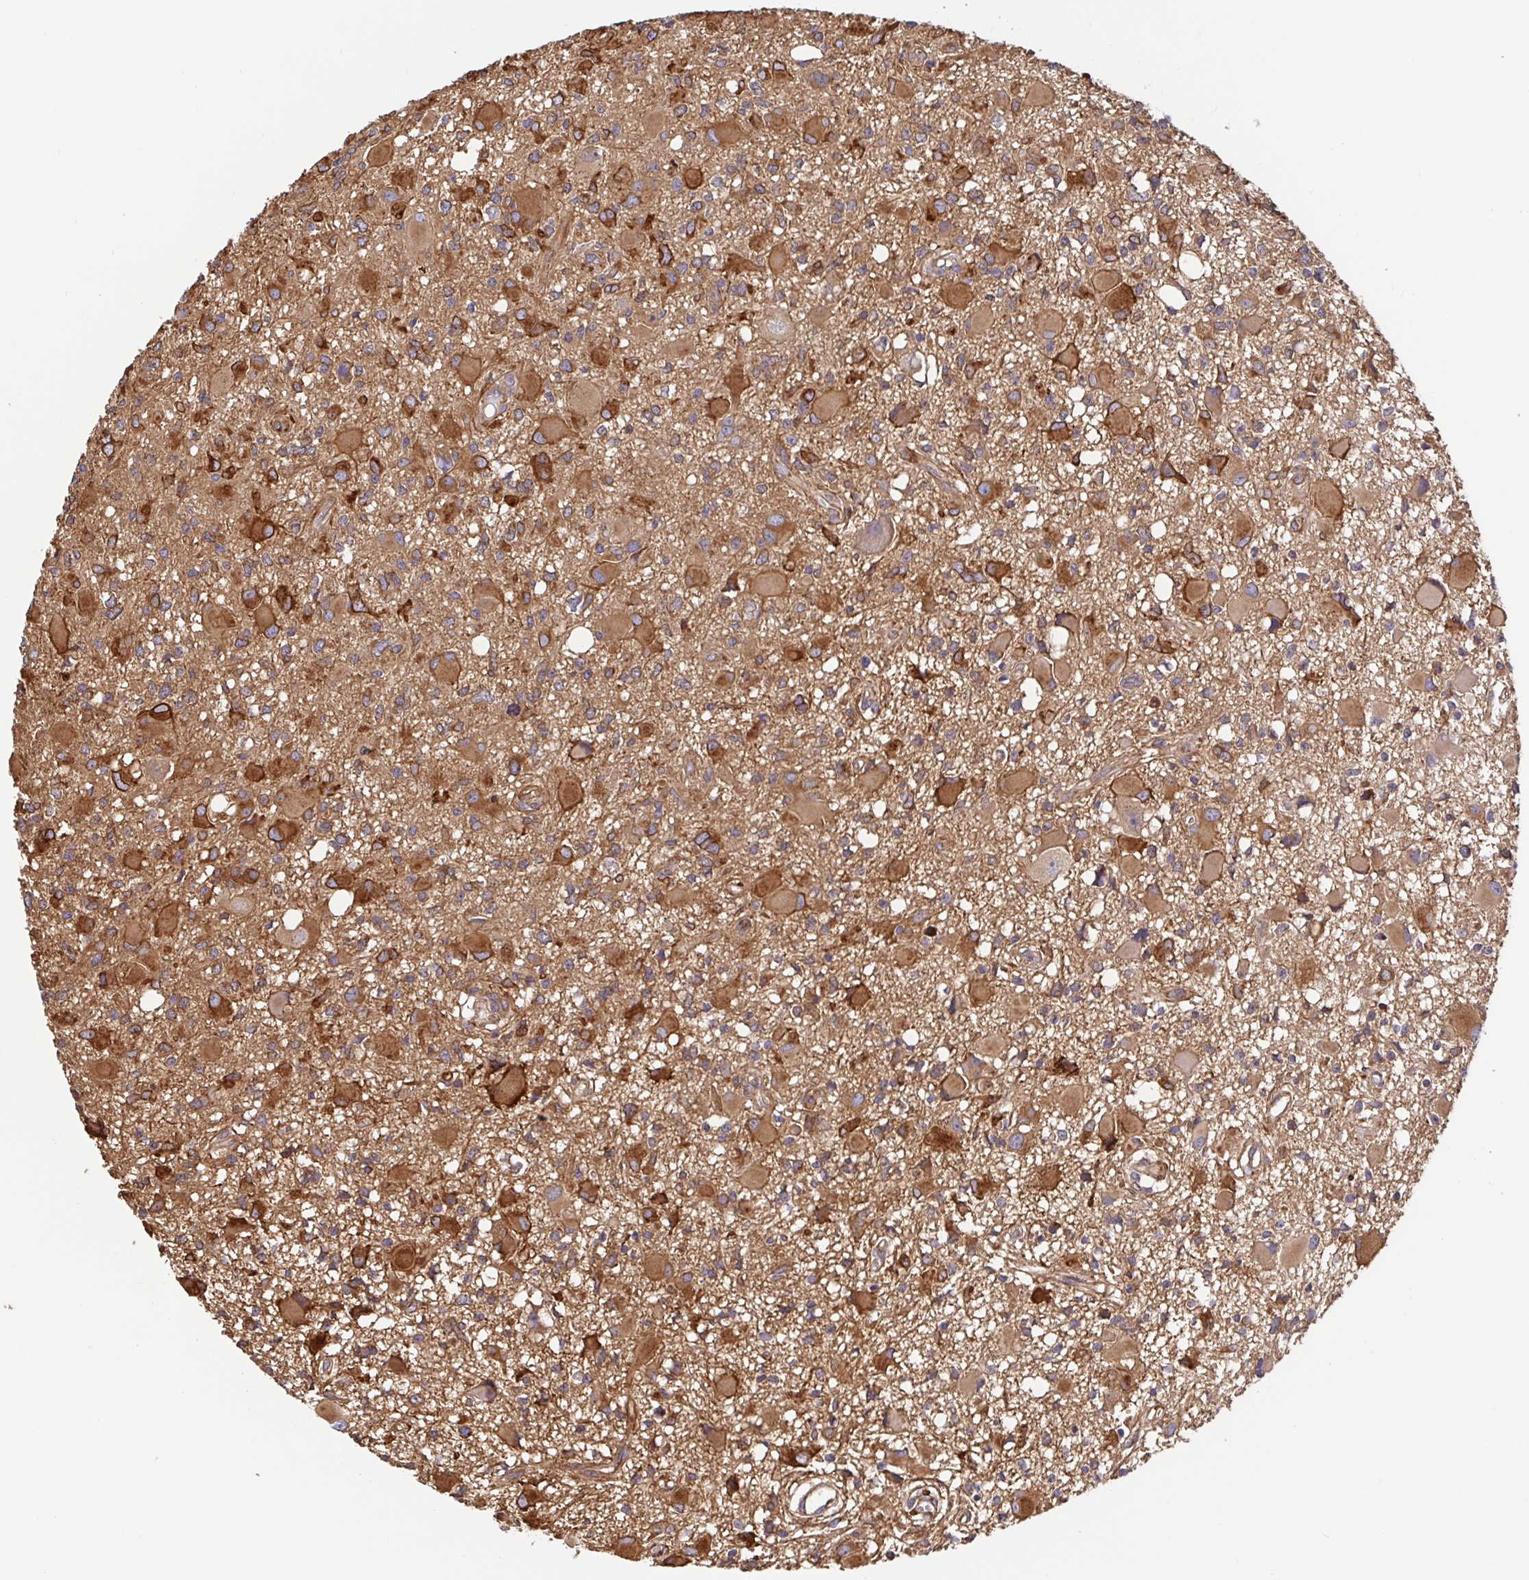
{"staining": {"intensity": "strong", "quantity": ">75%", "location": "cytoplasmic/membranous"}, "tissue": "glioma", "cell_type": "Tumor cells", "image_type": "cancer", "snomed": [{"axis": "morphology", "description": "Glioma, malignant, High grade"}, {"axis": "topography", "description": "Brain"}], "caption": "A brown stain shows strong cytoplasmic/membranous positivity of a protein in high-grade glioma (malignant) tumor cells.", "gene": "MAOA", "patient": {"sex": "male", "age": 54}}